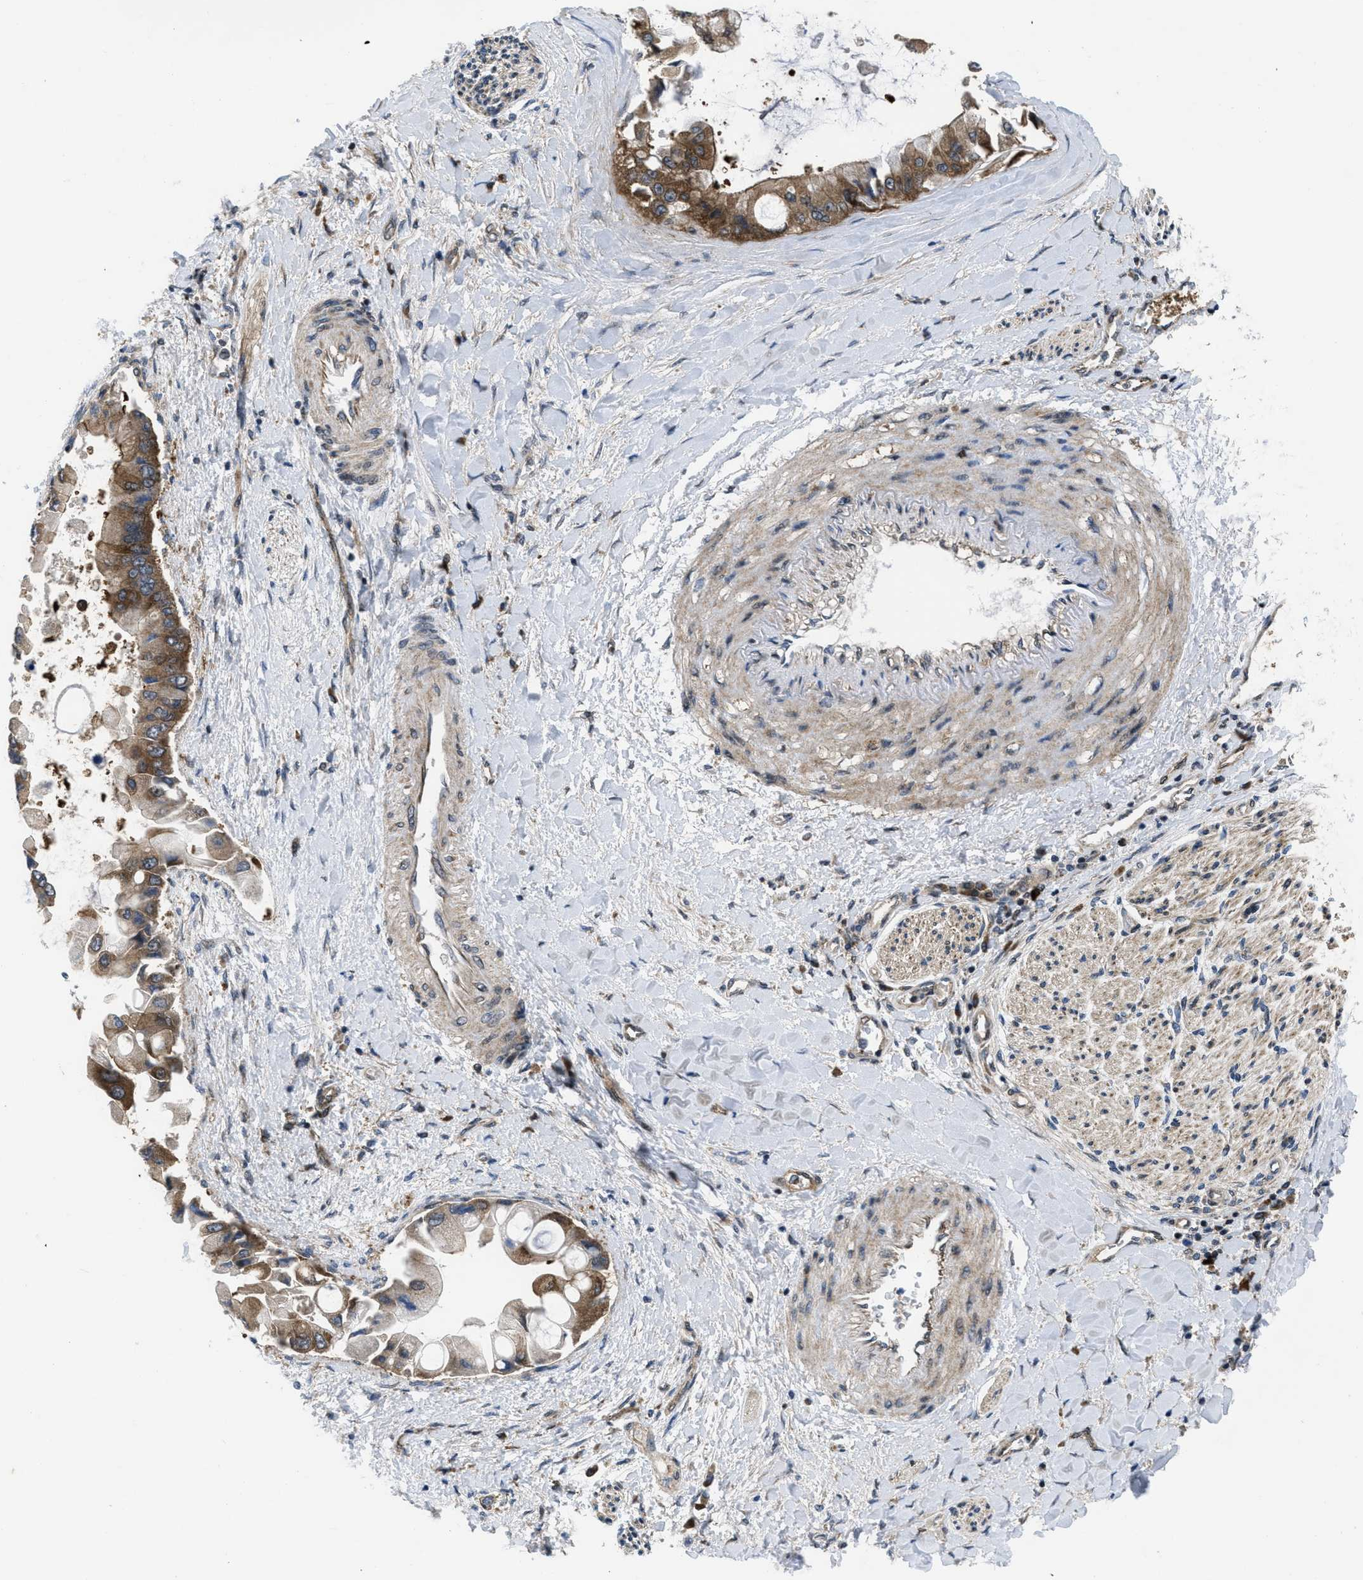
{"staining": {"intensity": "moderate", "quantity": ">75%", "location": "cytoplasmic/membranous"}, "tissue": "liver cancer", "cell_type": "Tumor cells", "image_type": "cancer", "snomed": [{"axis": "morphology", "description": "Cholangiocarcinoma"}, {"axis": "topography", "description": "Liver"}], "caption": "Protein analysis of liver cancer (cholangiocarcinoma) tissue shows moderate cytoplasmic/membranous positivity in about >75% of tumor cells.", "gene": "PPP2CB", "patient": {"sex": "male", "age": 50}}